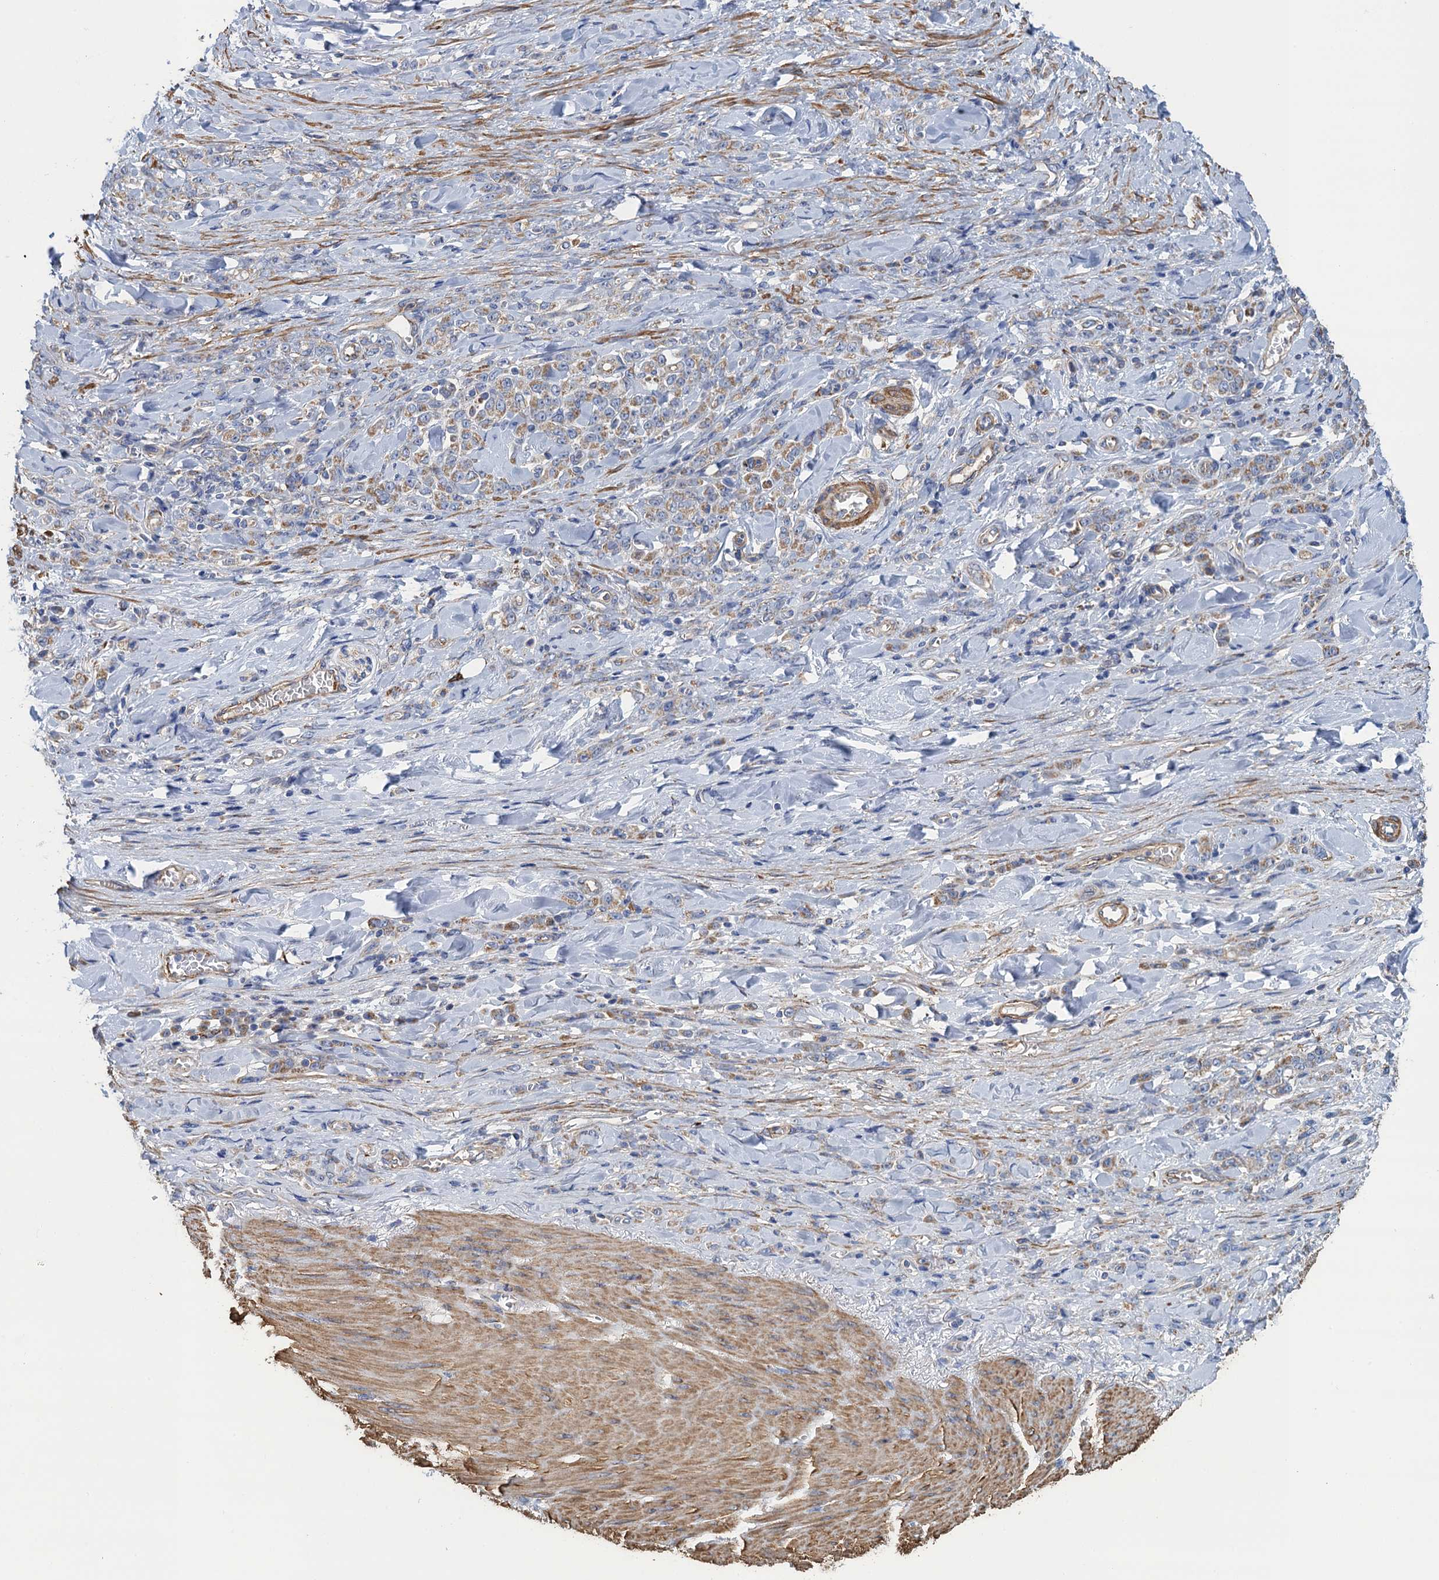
{"staining": {"intensity": "moderate", "quantity": "25%-75%", "location": "cytoplasmic/membranous"}, "tissue": "stomach cancer", "cell_type": "Tumor cells", "image_type": "cancer", "snomed": [{"axis": "morphology", "description": "Normal tissue, NOS"}, {"axis": "morphology", "description": "Adenocarcinoma, NOS"}, {"axis": "topography", "description": "Stomach"}], "caption": "Human adenocarcinoma (stomach) stained for a protein (brown) shows moderate cytoplasmic/membranous positive positivity in about 25%-75% of tumor cells.", "gene": "GCSH", "patient": {"sex": "male", "age": 82}}